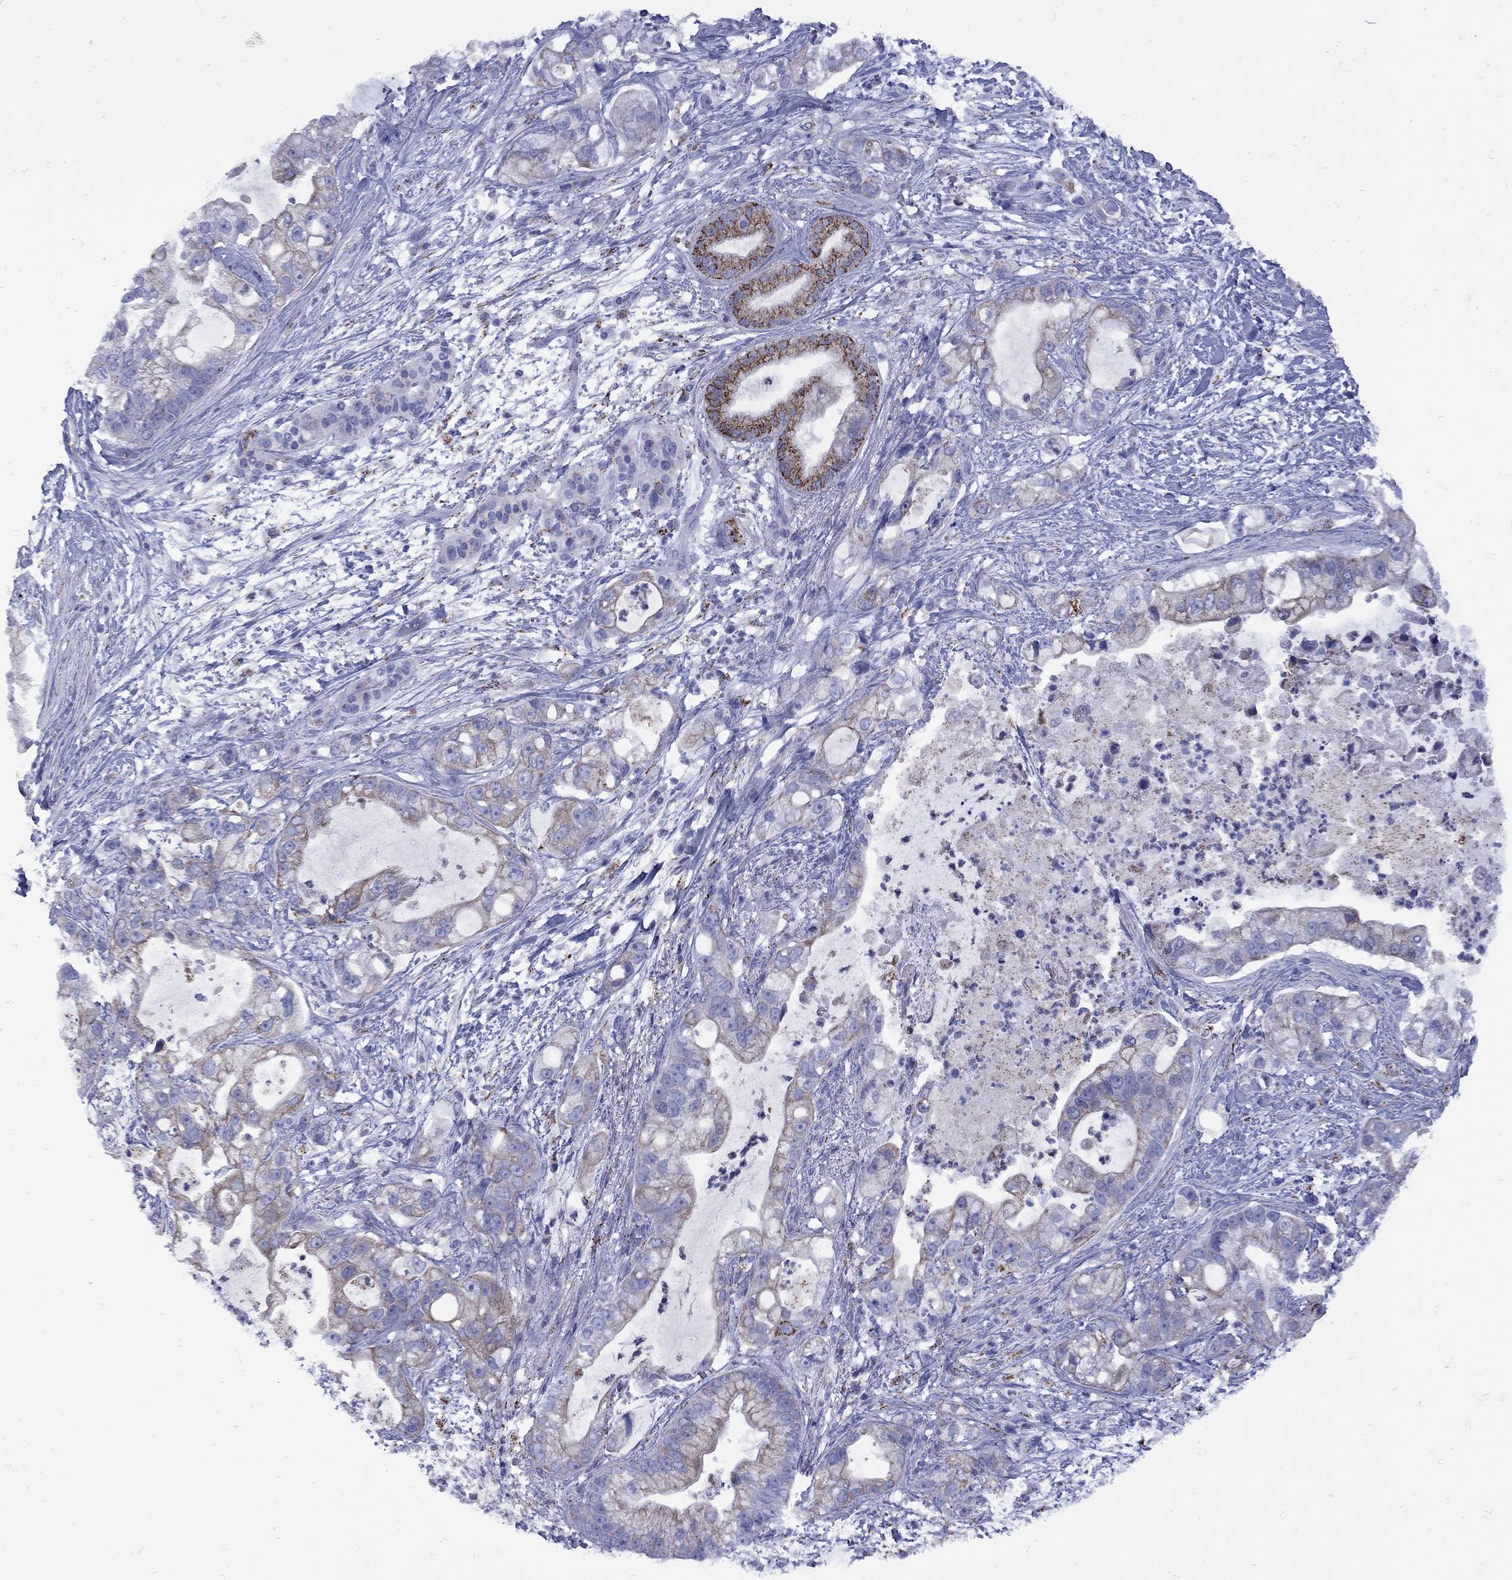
{"staining": {"intensity": "moderate", "quantity": "<25%", "location": "cytoplasmic/membranous"}, "tissue": "pancreatic cancer", "cell_type": "Tumor cells", "image_type": "cancer", "snomed": [{"axis": "morphology", "description": "Adenocarcinoma, NOS"}, {"axis": "topography", "description": "Pancreas"}], "caption": "A photomicrograph of human pancreatic adenocarcinoma stained for a protein reveals moderate cytoplasmic/membranous brown staining in tumor cells.", "gene": "SESTD1", "patient": {"sex": "female", "age": 69}}